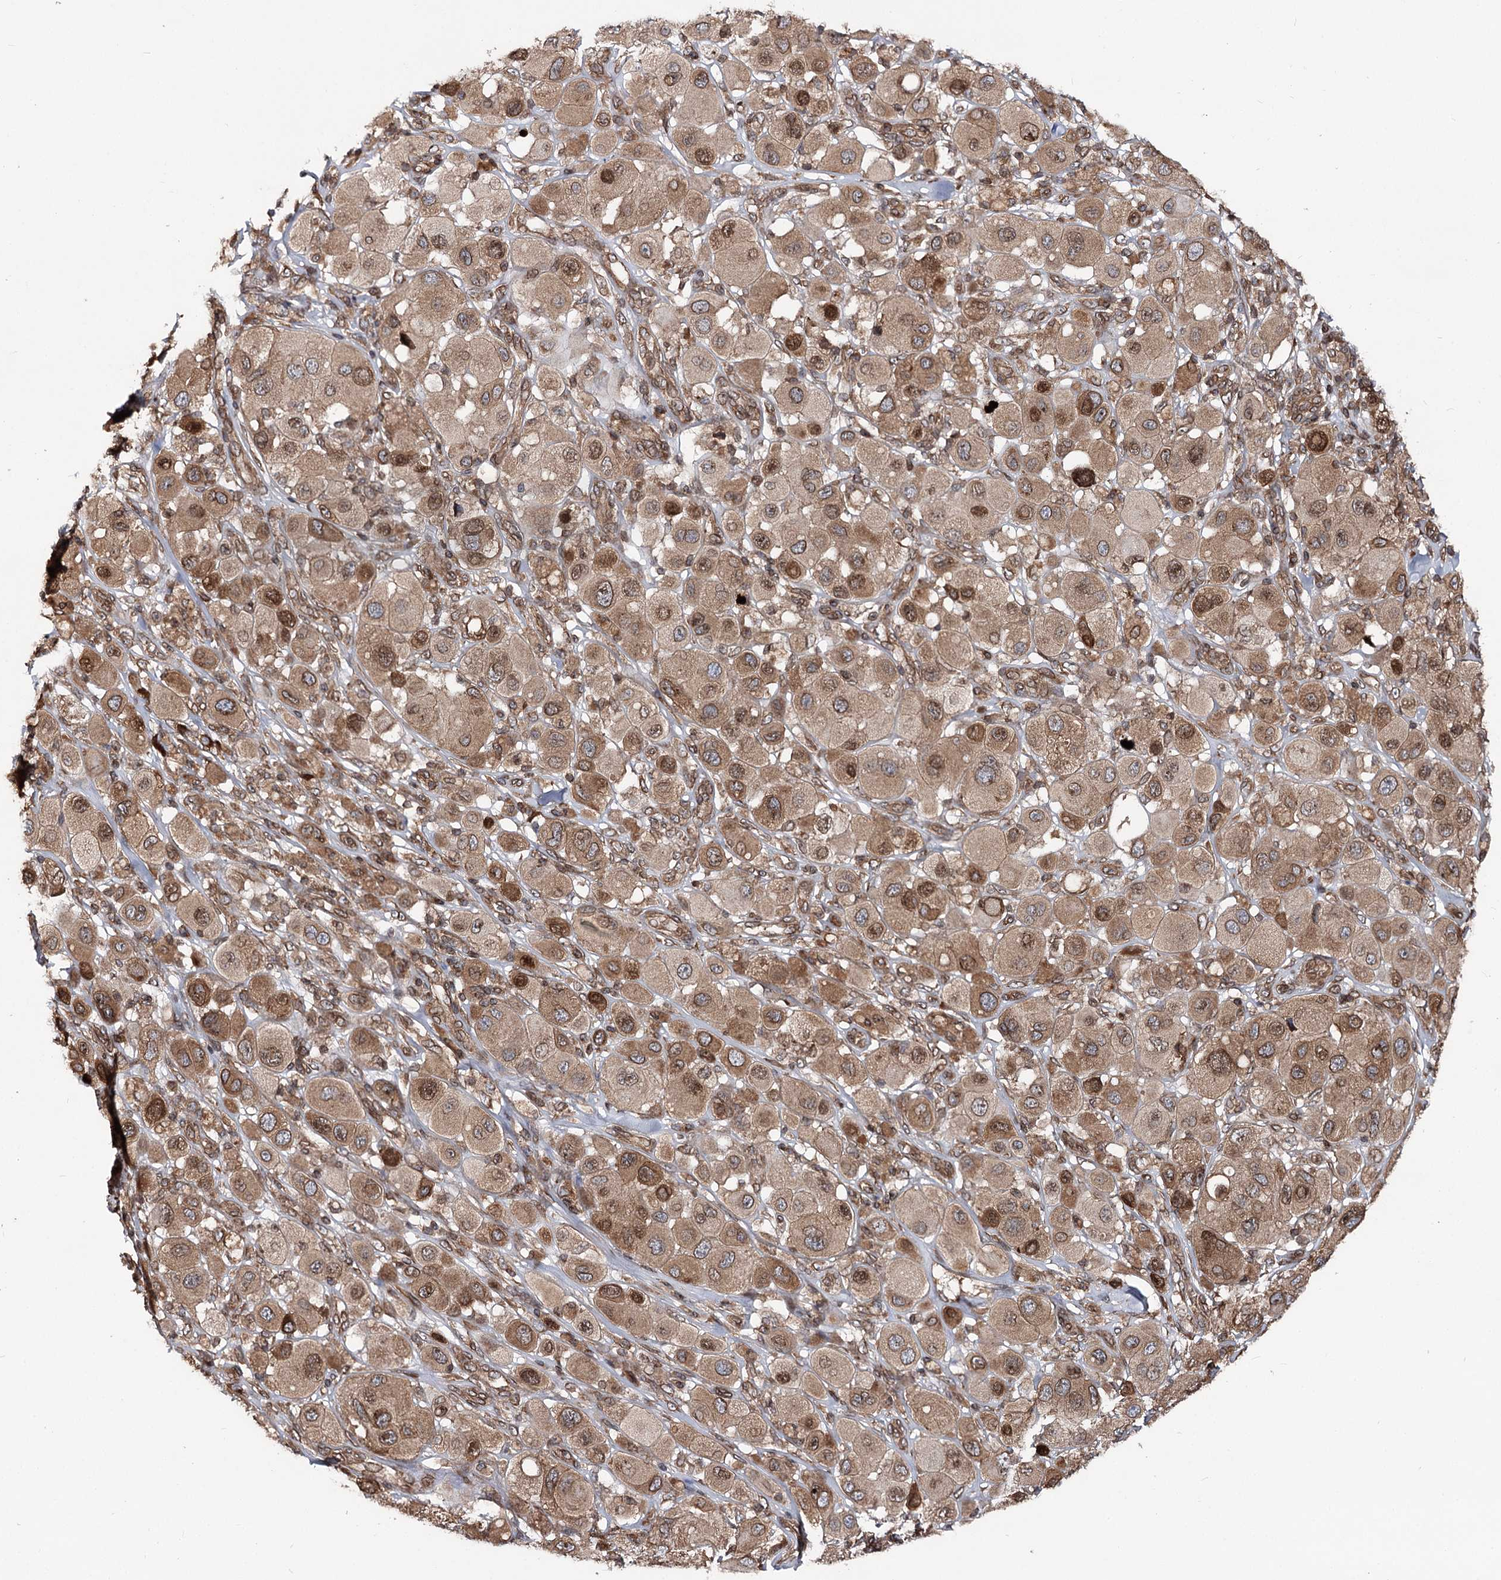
{"staining": {"intensity": "moderate", "quantity": ">75%", "location": "cytoplasmic/membranous,nuclear"}, "tissue": "melanoma", "cell_type": "Tumor cells", "image_type": "cancer", "snomed": [{"axis": "morphology", "description": "Malignant melanoma, Metastatic site"}, {"axis": "topography", "description": "Skin"}], "caption": "This is an image of immunohistochemistry staining of melanoma, which shows moderate staining in the cytoplasmic/membranous and nuclear of tumor cells.", "gene": "FGFR1OP2", "patient": {"sex": "male", "age": 41}}